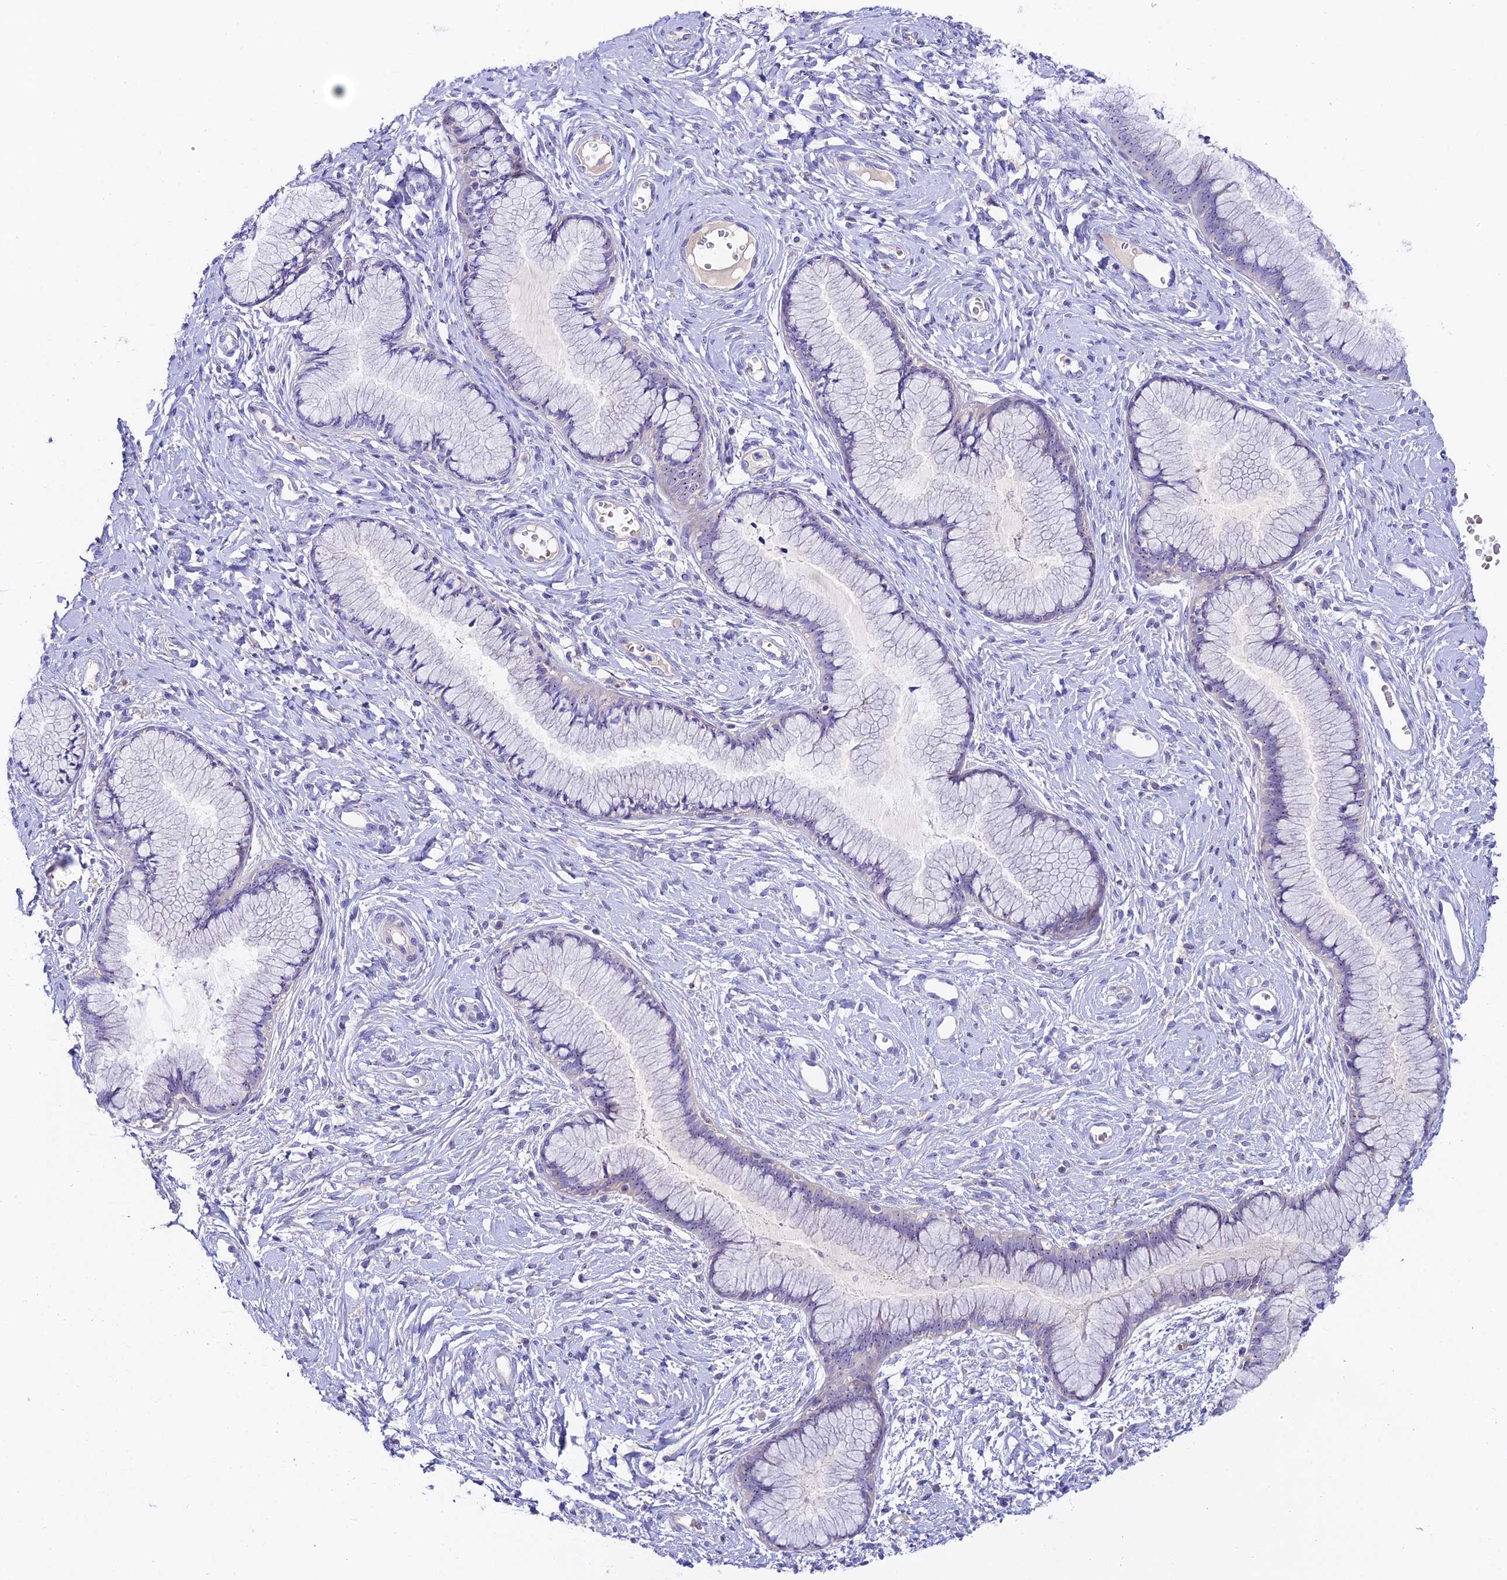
{"staining": {"intensity": "negative", "quantity": "none", "location": "none"}, "tissue": "cervix", "cell_type": "Glandular cells", "image_type": "normal", "snomed": [{"axis": "morphology", "description": "Normal tissue, NOS"}, {"axis": "topography", "description": "Cervix"}], "caption": "A photomicrograph of human cervix is negative for staining in glandular cells. (DAB immunohistochemistry (IHC) visualized using brightfield microscopy, high magnification).", "gene": "DUSP29", "patient": {"sex": "female", "age": 42}}